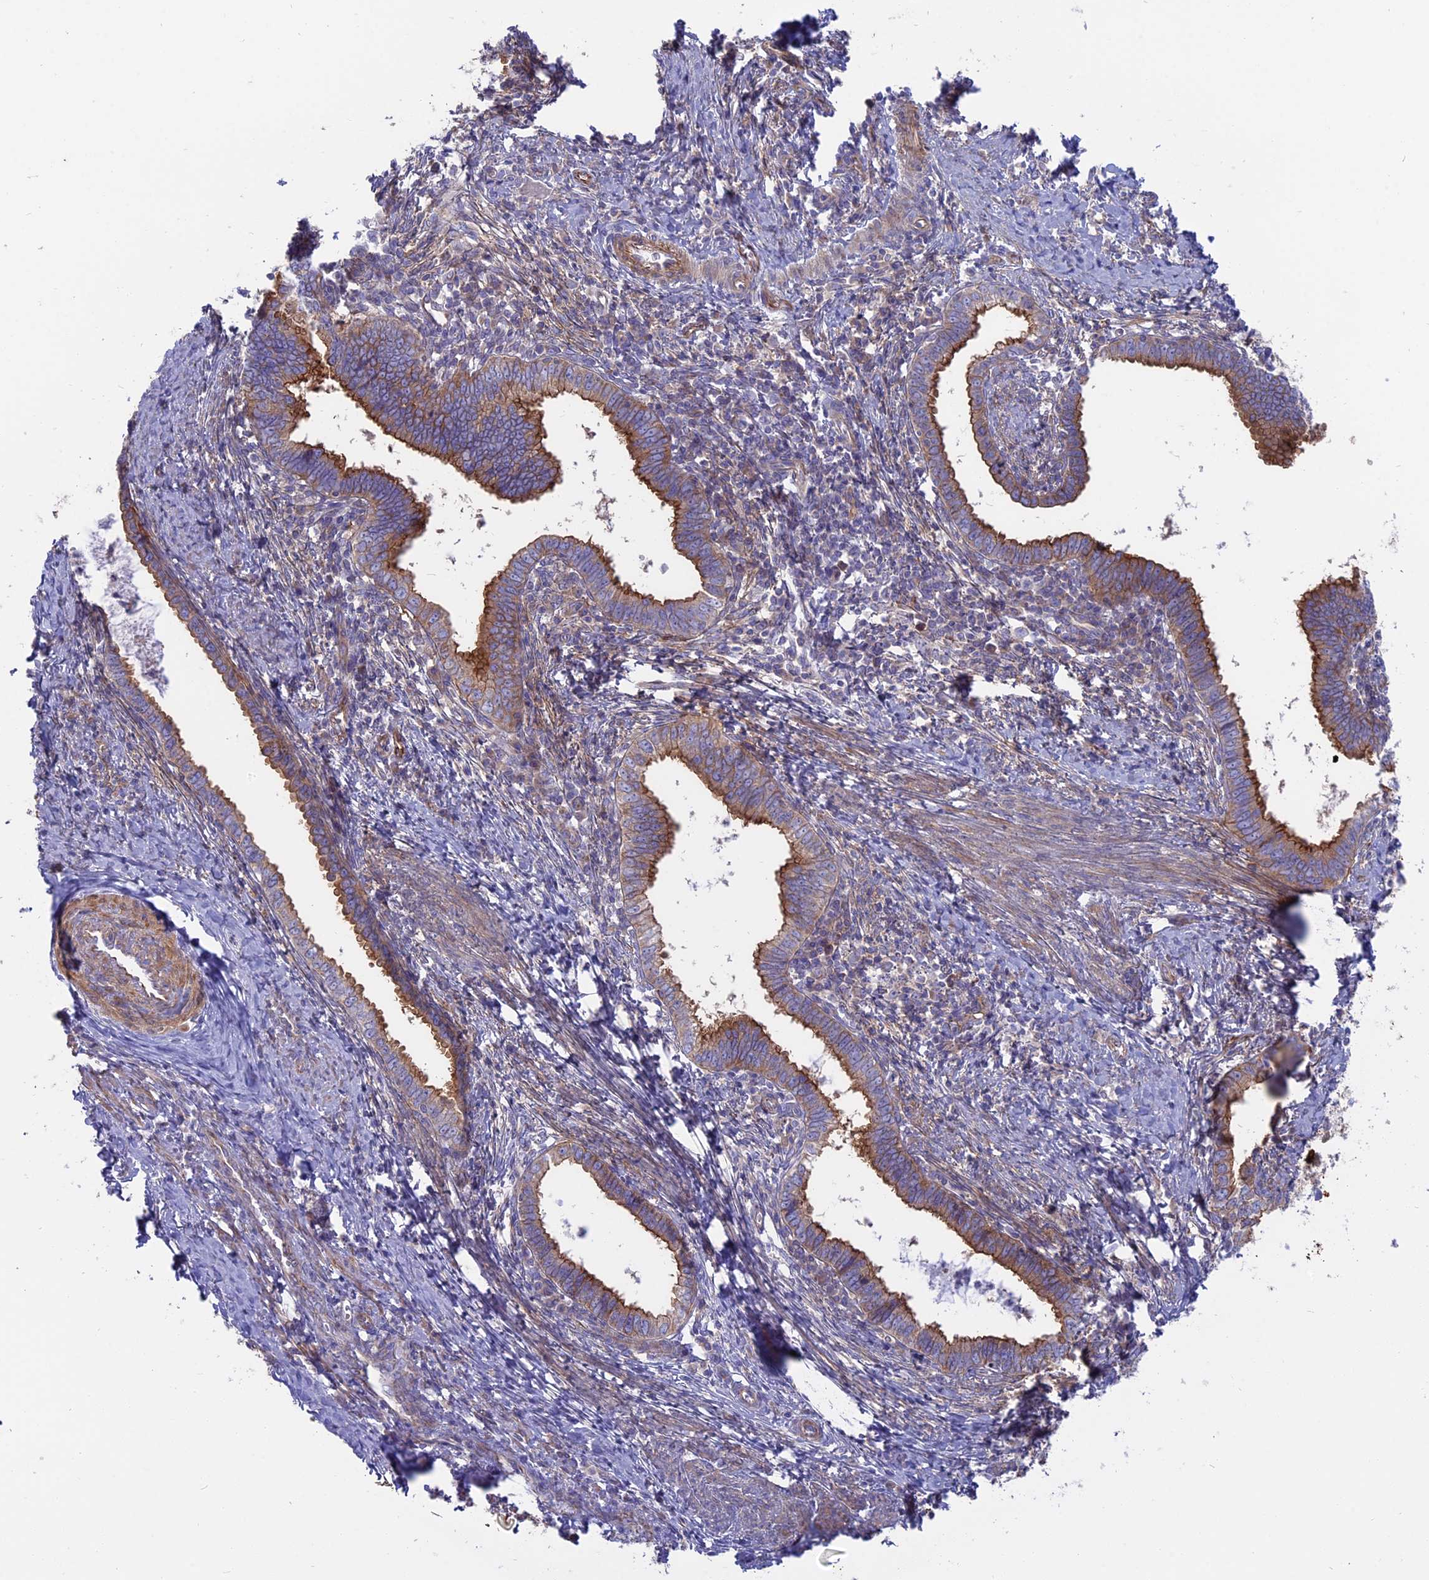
{"staining": {"intensity": "strong", "quantity": ">75%", "location": "cytoplasmic/membranous"}, "tissue": "cervical cancer", "cell_type": "Tumor cells", "image_type": "cancer", "snomed": [{"axis": "morphology", "description": "Adenocarcinoma, NOS"}, {"axis": "topography", "description": "Cervix"}], "caption": "Immunohistochemistry image of human adenocarcinoma (cervical) stained for a protein (brown), which exhibits high levels of strong cytoplasmic/membranous positivity in approximately >75% of tumor cells.", "gene": "MYO5B", "patient": {"sex": "female", "age": 36}}